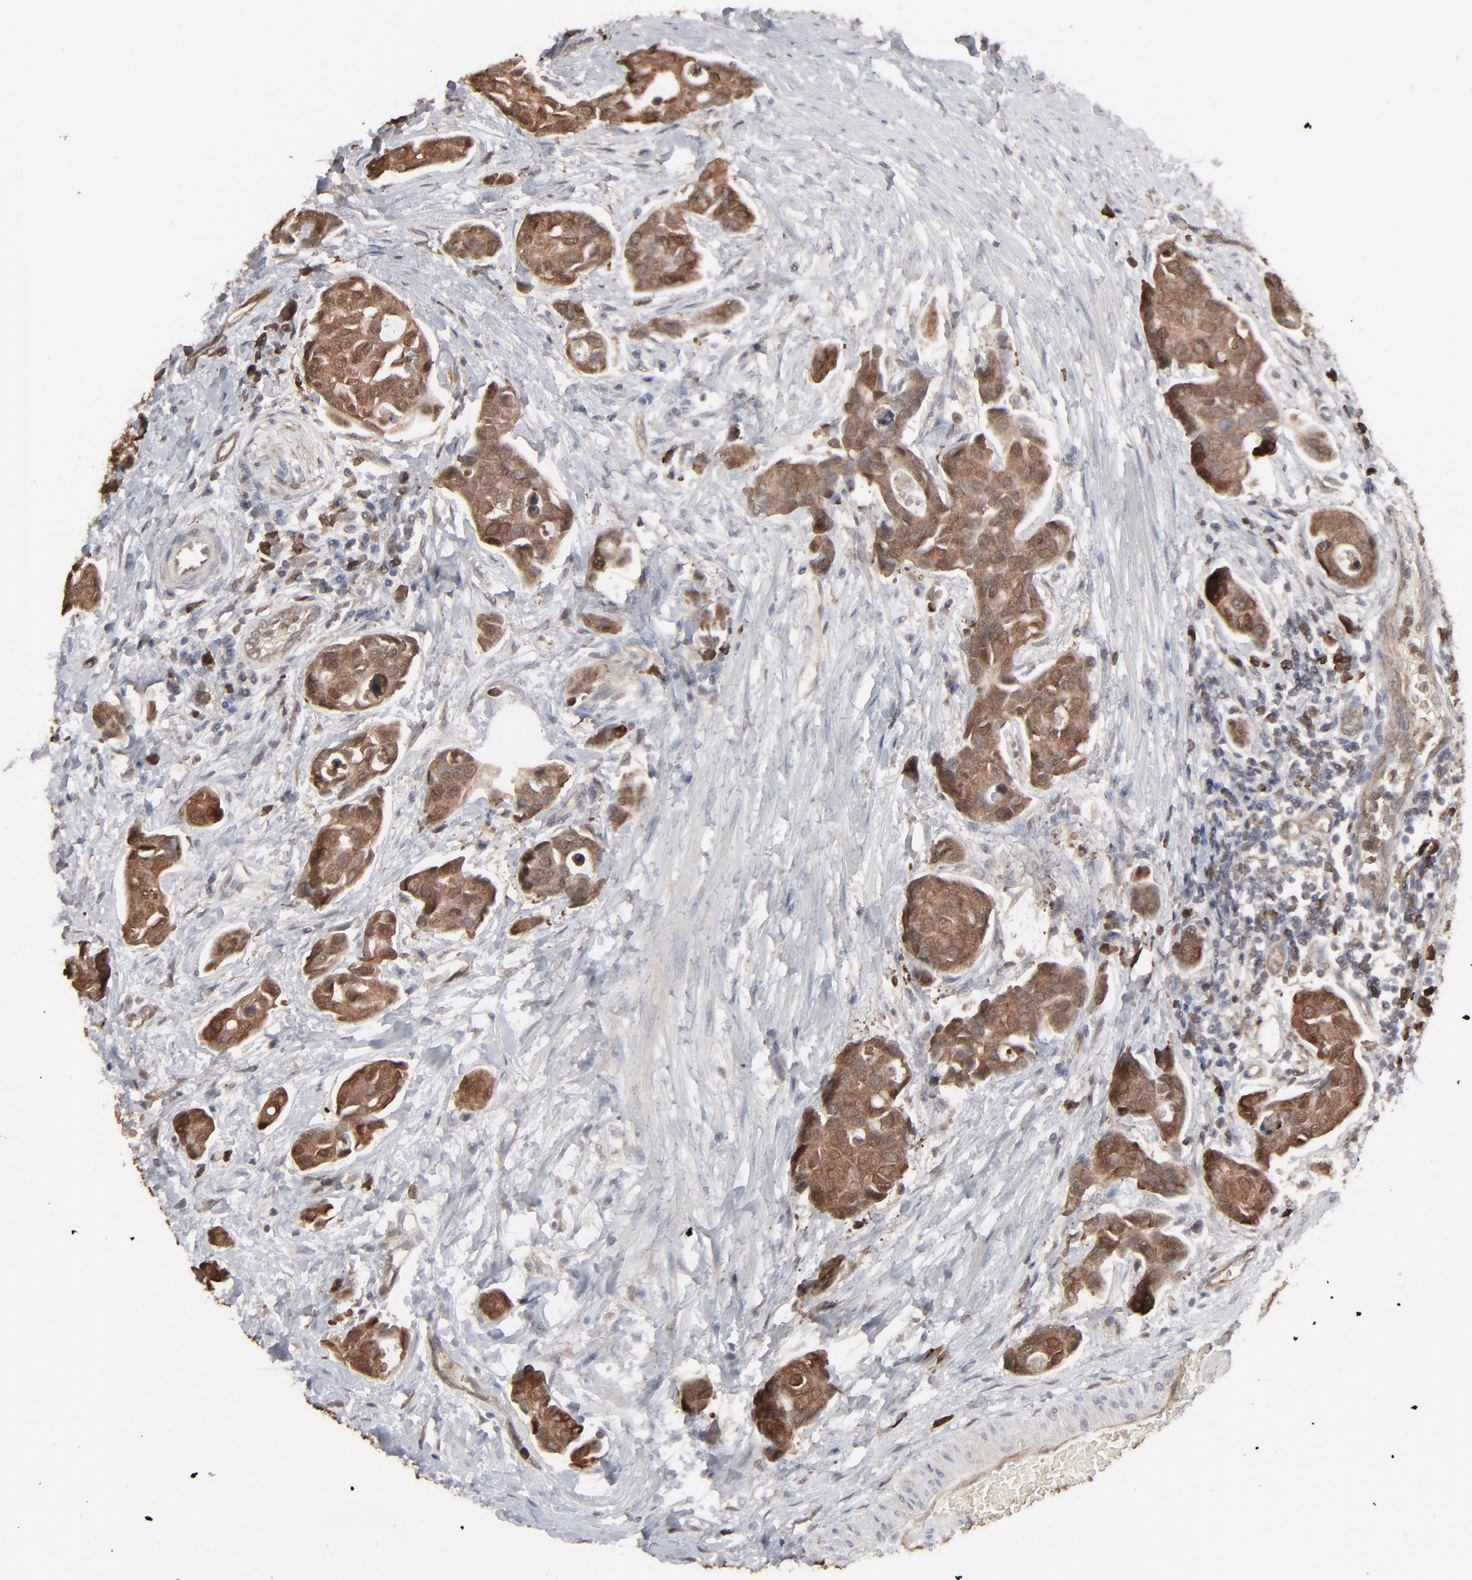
{"staining": {"intensity": "strong", "quantity": ">75%", "location": "cytoplasmic/membranous"}, "tissue": "urothelial cancer", "cell_type": "Tumor cells", "image_type": "cancer", "snomed": [{"axis": "morphology", "description": "Urothelial carcinoma, High grade"}, {"axis": "topography", "description": "Urinary bladder"}], "caption": "Protein expression analysis of urothelial cancer demonstrates strong cytoplasmic/membranous expression in about >75% of tumor cells.", "gene": "NME1-NME2", "patient": {"sex": "male", "age": 78}}